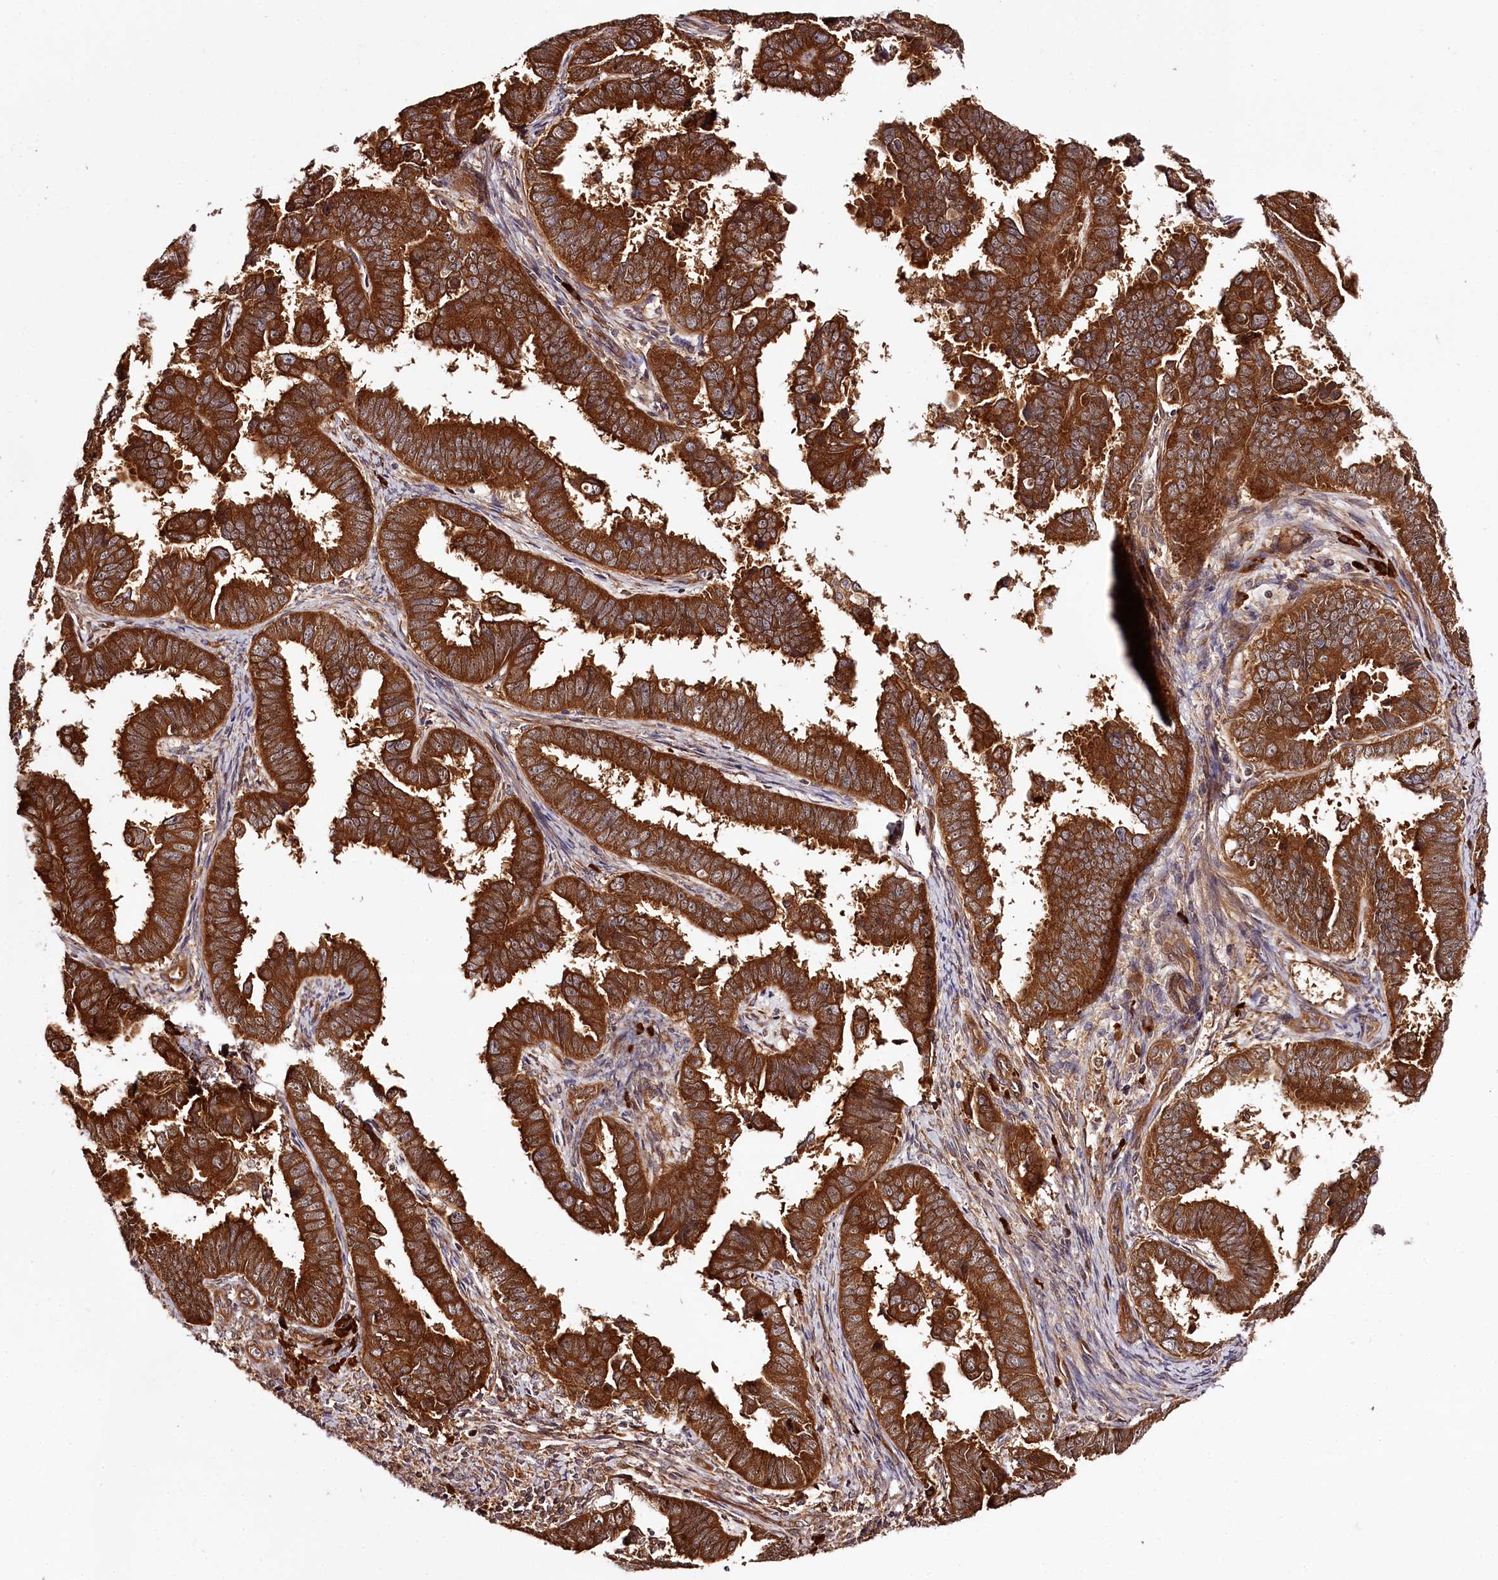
{"staining": {"intensity": "strong", "quantity": ">75%", "location": "cytoplasmic/membranous"}, "tissue": "endometrial cancer", "cell_type": "Tumor cells", "image_type": "cancer", "snomed": [{"axis": "morphology", "description": "Adenocarcinoma, NOS"}, {"axis": "topography", "description": "Endometrium"}], "caption": "Protein expression analysis of human endometrial adenocarcinoma reveals strong cytoplasmic/membranous expression in approximately >75% of tumor cells.", "gene": "TARS1", "patient": {"sex": "female", "age": 75}}